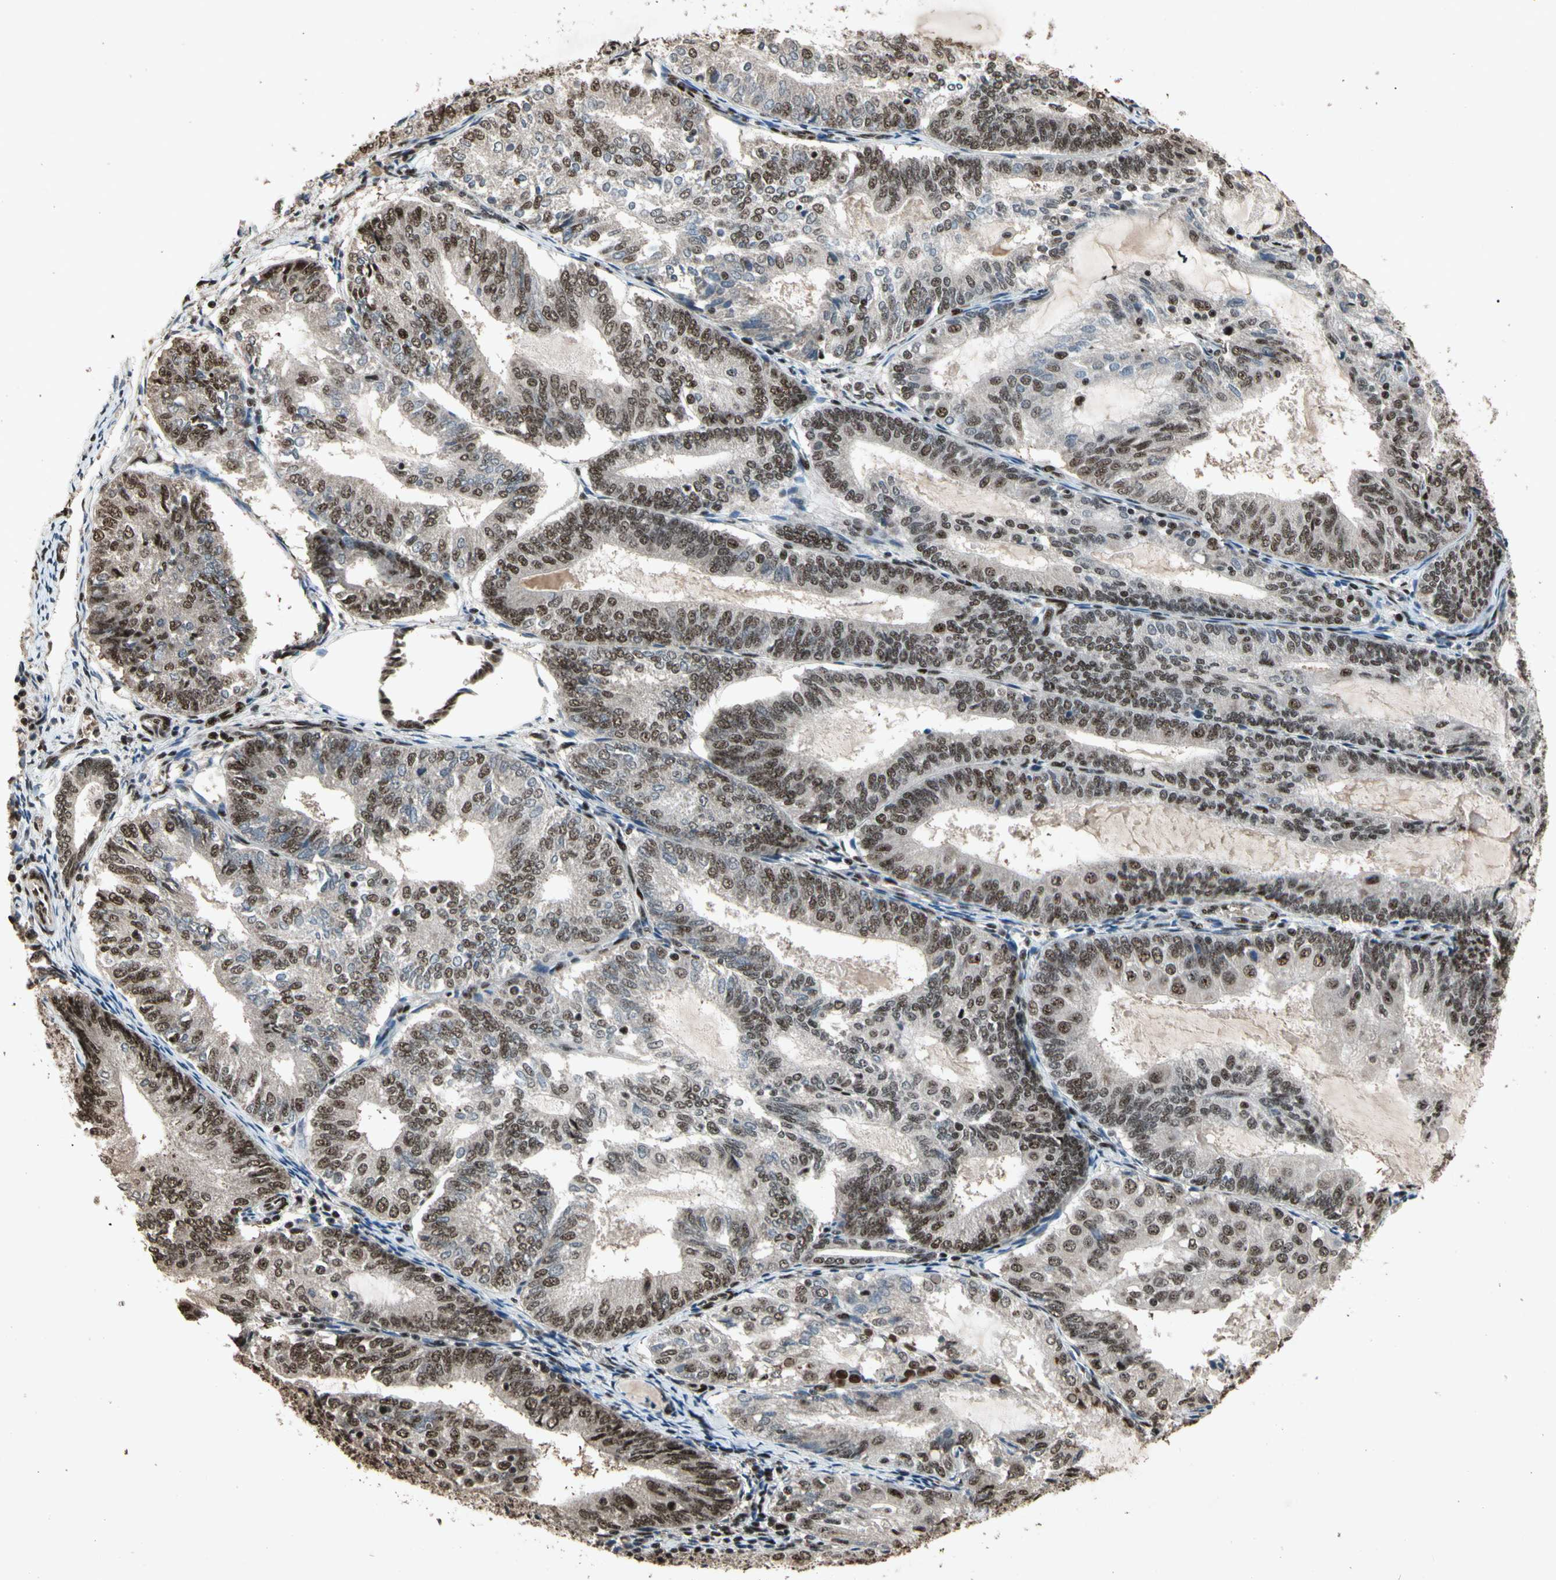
{"staining": {"intensity": "strong", "quantity": "25%-75%", "location": "nuclear"}, "tissue": "endometrial cancer", "cell_type": "Tumor cells", "image_type": "cancer", "snomed": [{"axis": "morphology", "description": "Adenocarcinoma, NOS"}, {"axis": "topography", "description": "Endometrium"}], "caption": "Protein analysis of endometrial cancer tissue reveals strong nuclear positivity in about 25%-75% of tumor cells. (brown staining indicates protein expression, while blue staining denotes nuclei).", "gene": "TBX2", "patient": {"sex": "female", "age": 81}}